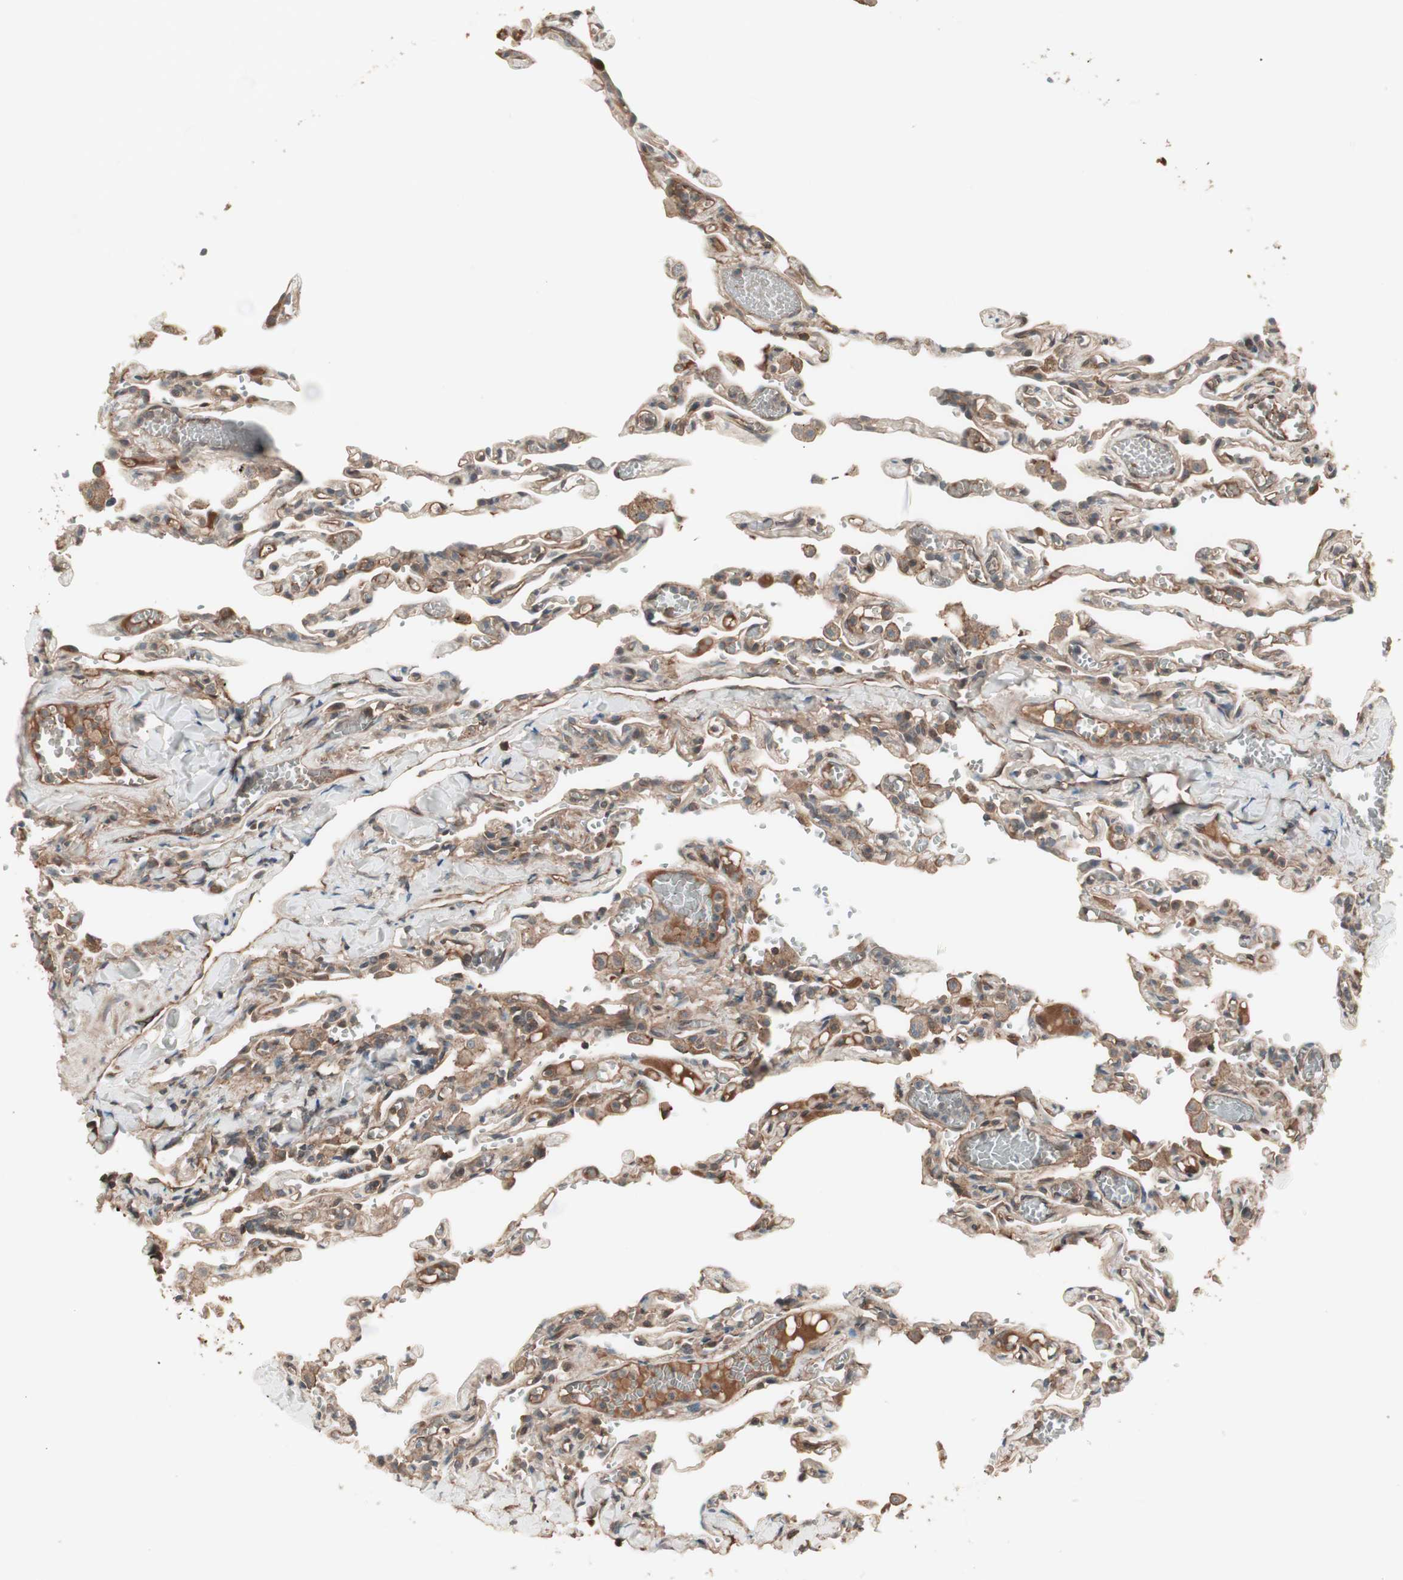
{"staining": {"intensity": "moderate", "quantity": ">75%", "location": "cytoplasmic/membranous"}, "tissue": "lung", "cell_type": "Alveolar cells", "image_type": "normal", "snomed": [{"axis": "morphology", "description": "Normal tissue, NOS"}, {"axis": "topography", "description": "Lung"}], "caption": "A high-resolution photomicrograph shows IHC staining of normal lung, which reveals moderate cytoplasmic/membranous expression in about >75% of alveolar cells.", "gene": "TFPI", "patient": {"sex": "male", "age": 21}}